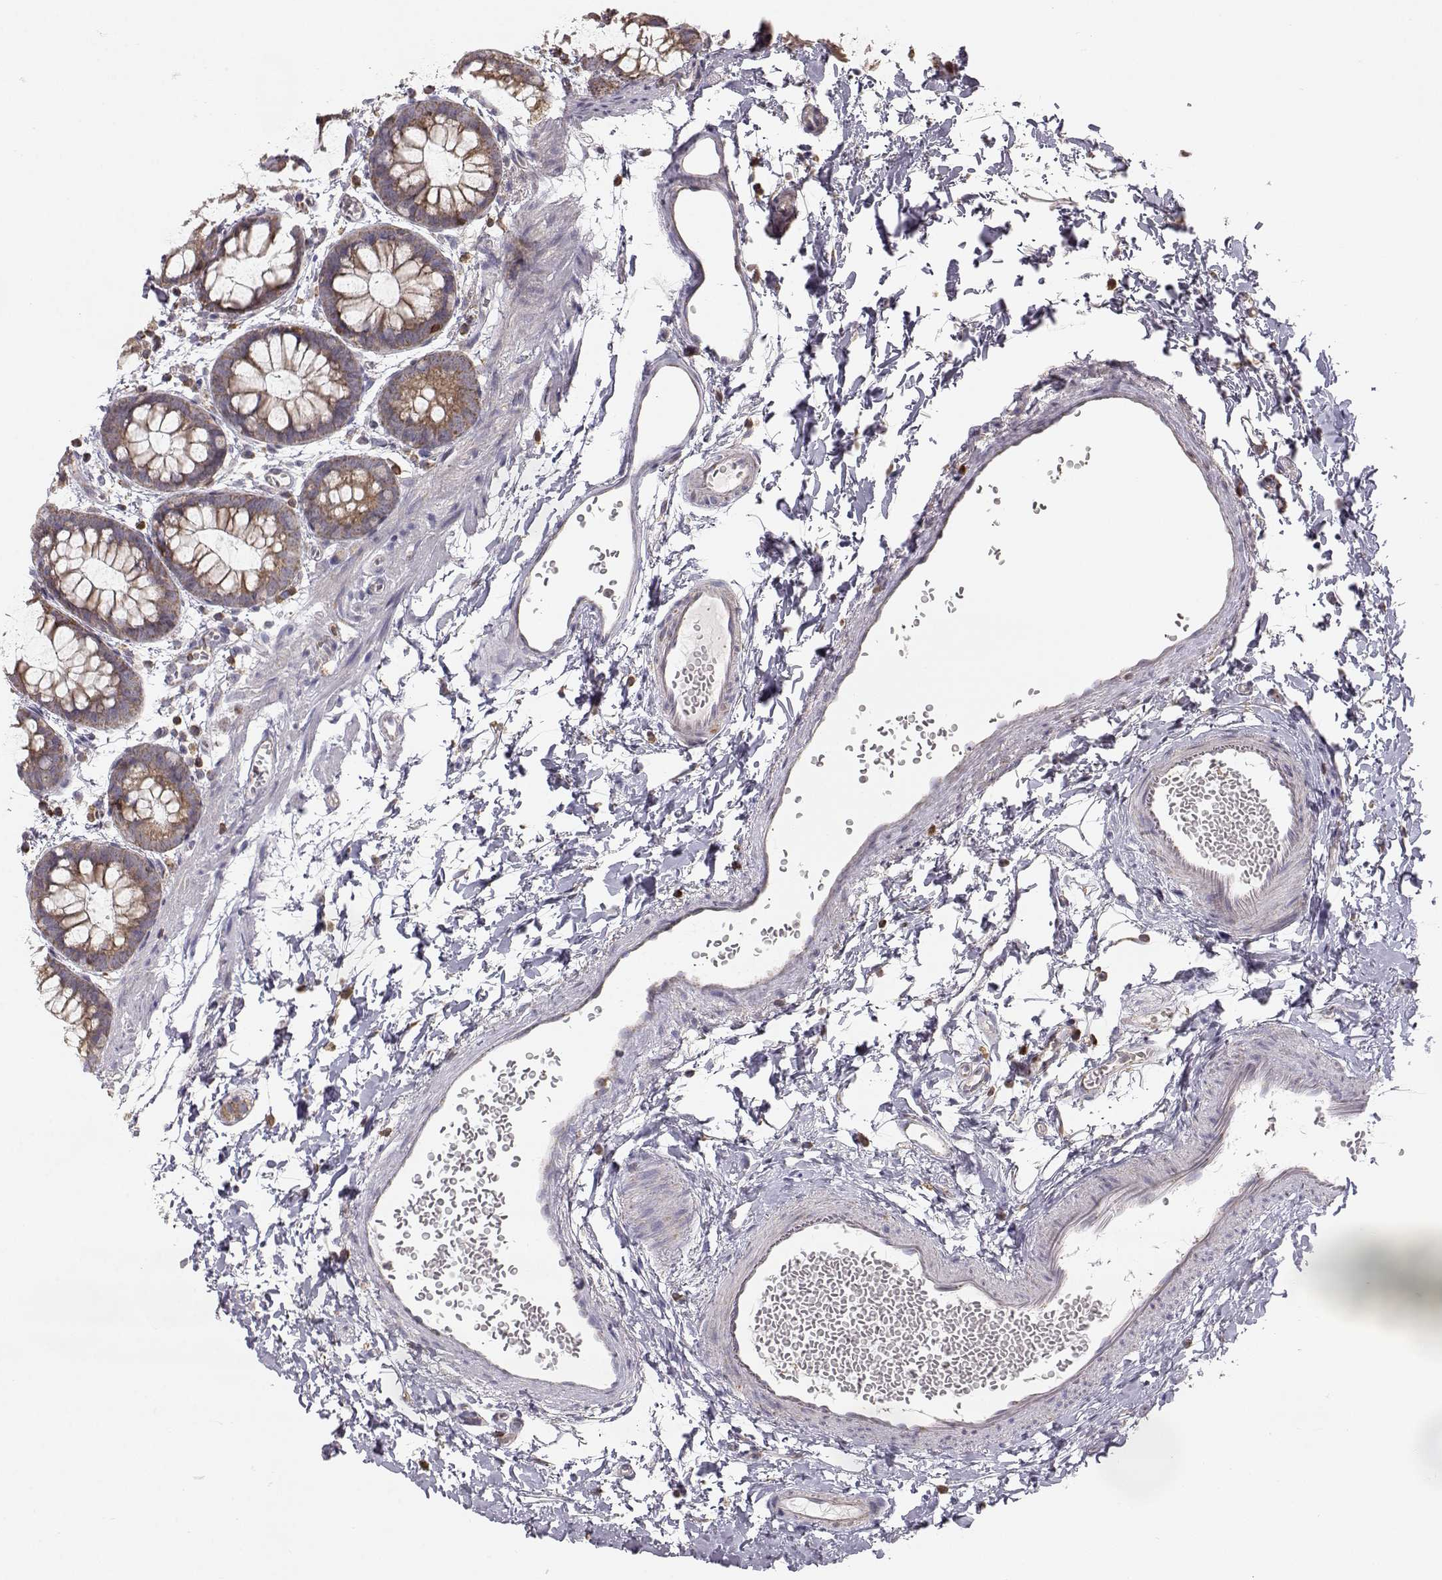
{"staining": {"intensity": "moderate", "quantity": ">75%", "location": "cytoplasmic/membranous"}, "tissue": "rectum", "cell_type": "Glandular cells", "image_type": "normal", "snomed": [{"axis": "morphology", "description": "Normal tissue, NOS"}, {"axis": "topography", "description": "Rectum"}], "caption": "This micrograph demonstrates benign rectum stained with immunohistochemistry to label a protein in brown. The cytoplasmic/membranous of glandular cells show moderate positivity for the protein. Nuclei are counter-stained blue.", "gene": "GRAP2", "patient": {"sex": "male", "age": 57}}